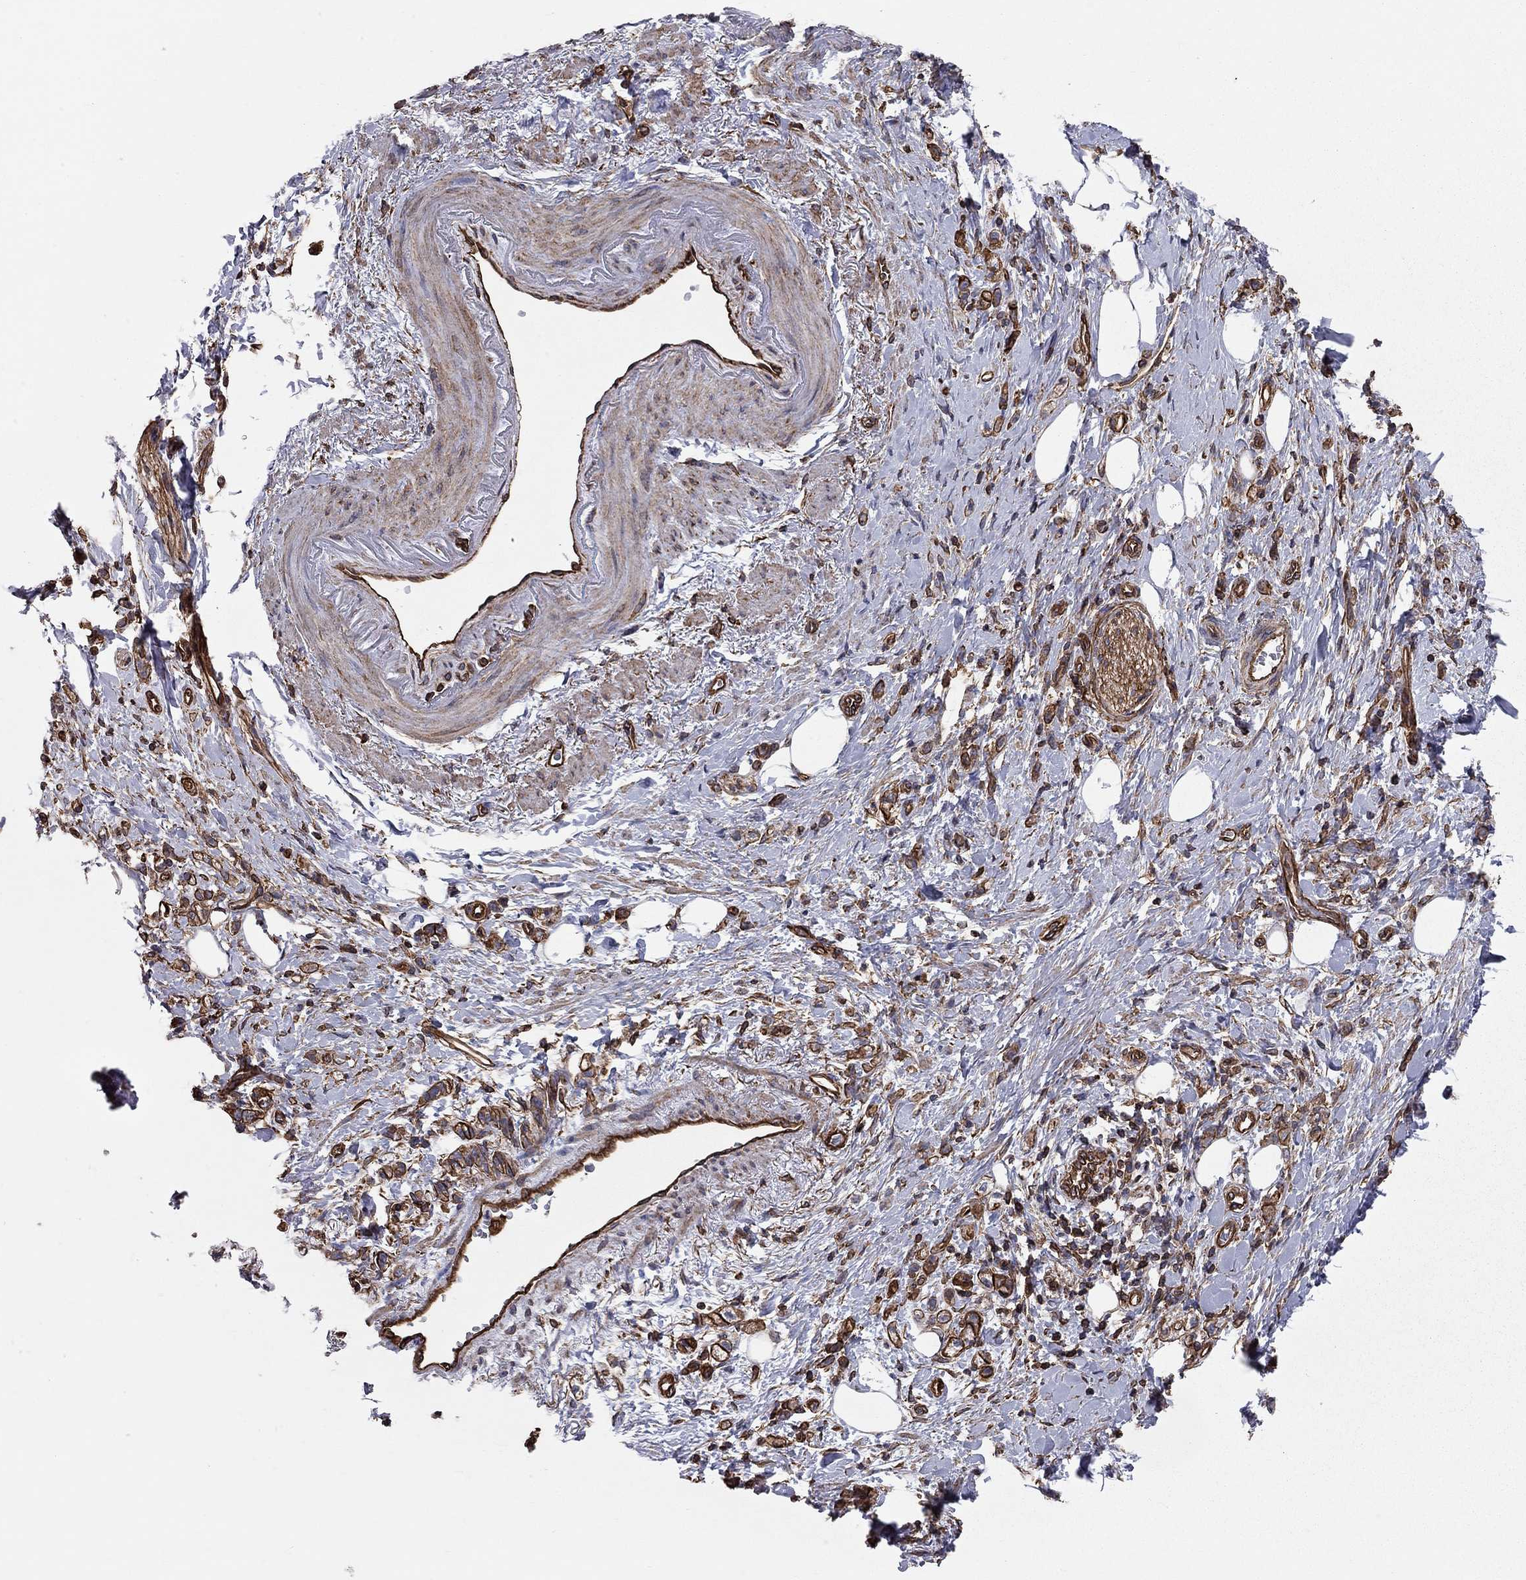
{"staining": {"intensity": "strong", "quantity": ">75%", "location": "cytoplasmic/membranous"}, "tissue": "stomach cancer", "cell_type": "Tumor cells", "image_type": "cancer", "snomed": [{"axis": "morphology", "description": "Adenocarcinoma, NOS"}, {"axis": "topography", "description": "Stomach"}], "caption": "Protein staining of stomach cancer tissue shows strong cytoplasmic/membranous positivity in approximately >75% of tumor cells.", "gene": "BICDL2", "patient": {"sex": "male", "age": 77}}